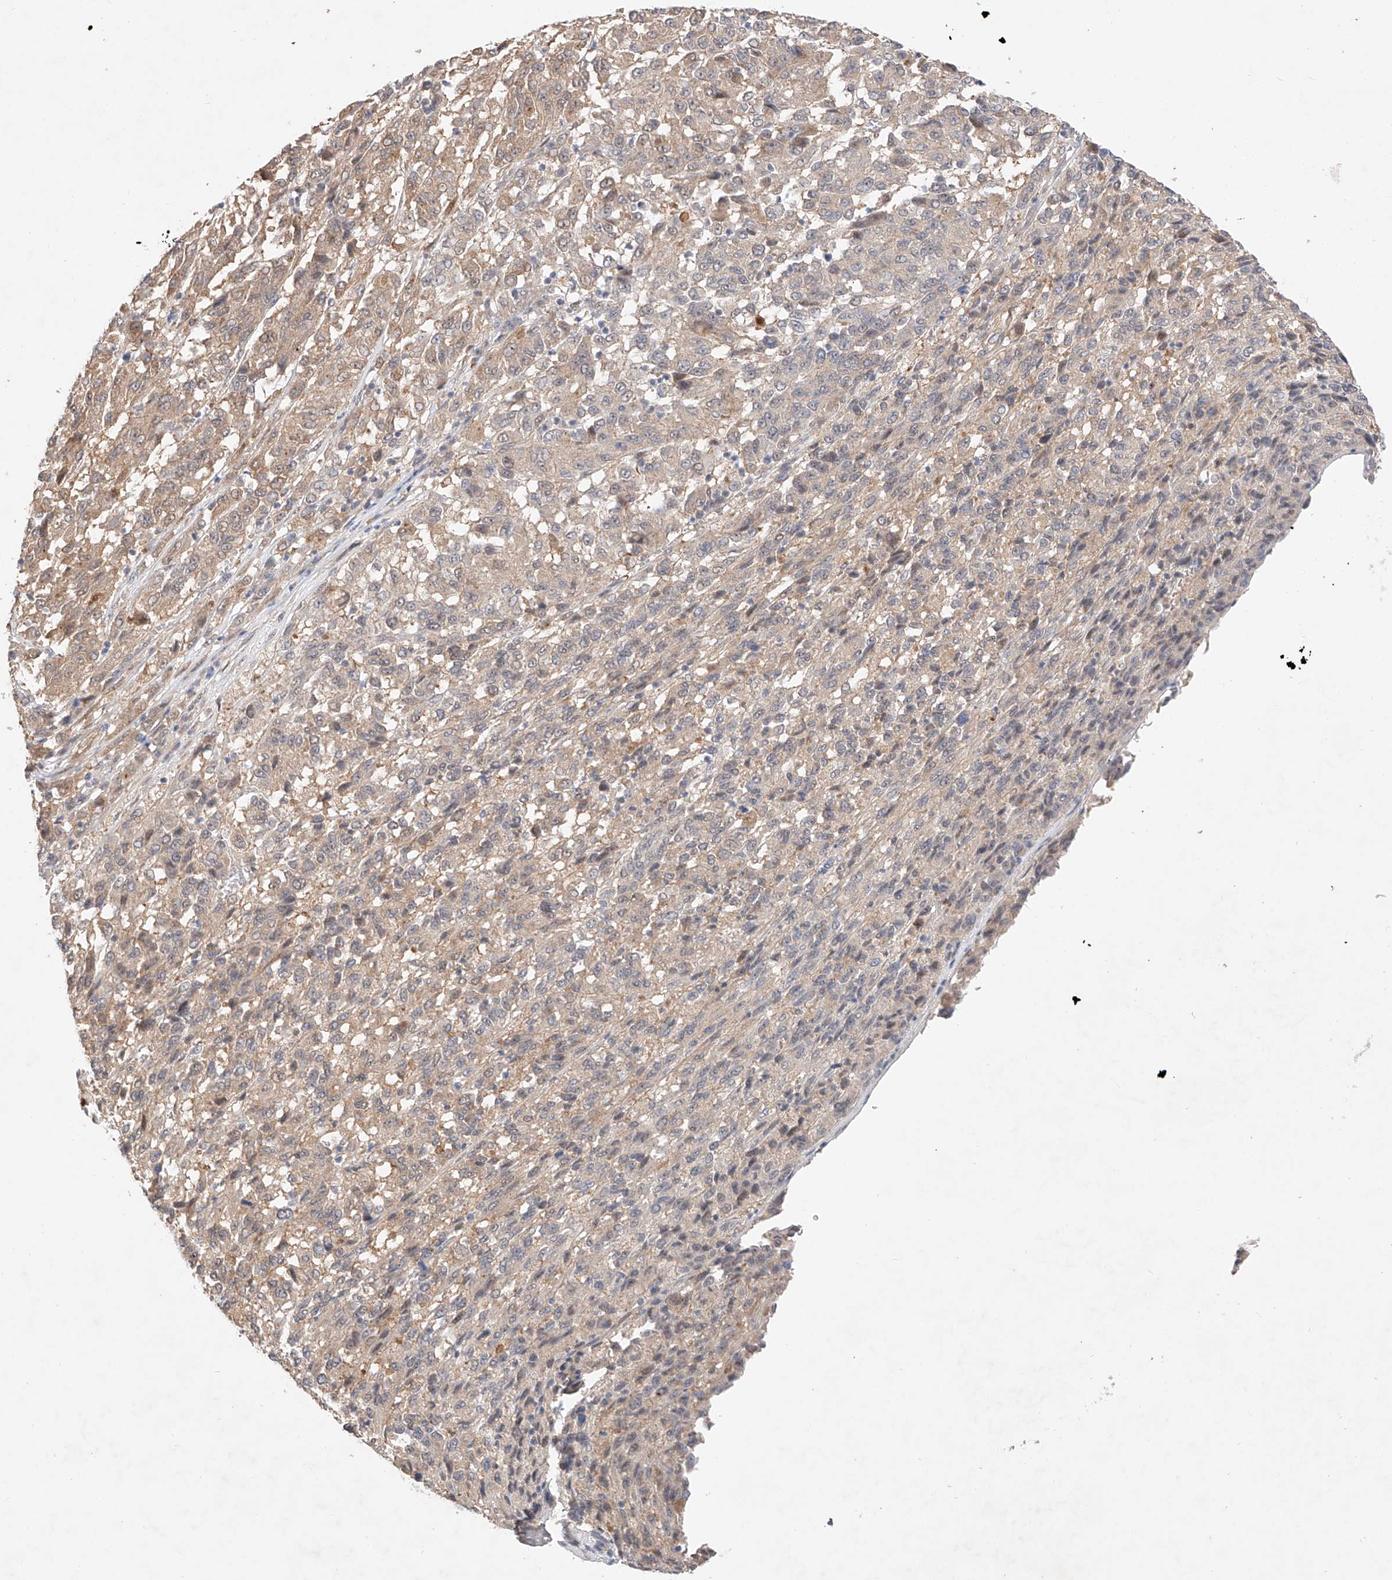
{"staining": {"intensity": "moderate", "quantity": "25%-75%", "location": "cytoplasmic/membranous"}, "tissue": "melanoma", "cell_type": "Tumor cells", "image_type": "cancer", "snomed": [{"axis": "morphology", "description": "Malignant melanoma, Metastatic site"}, {"axis": "topography", "description": "Lung"}], "caption": "Brown immunohistochemical staining in melanoma reveals moderate cytoplasmic/membranous positivity in about 25%-75% of tumor cells. The staining is performed using DAB brown chromogen to label protein expression. The nuclei are counter-stained blue using hematoxylin.", "gene": "IL22RA2", "patient": {"sex": "male", "age": 64}}